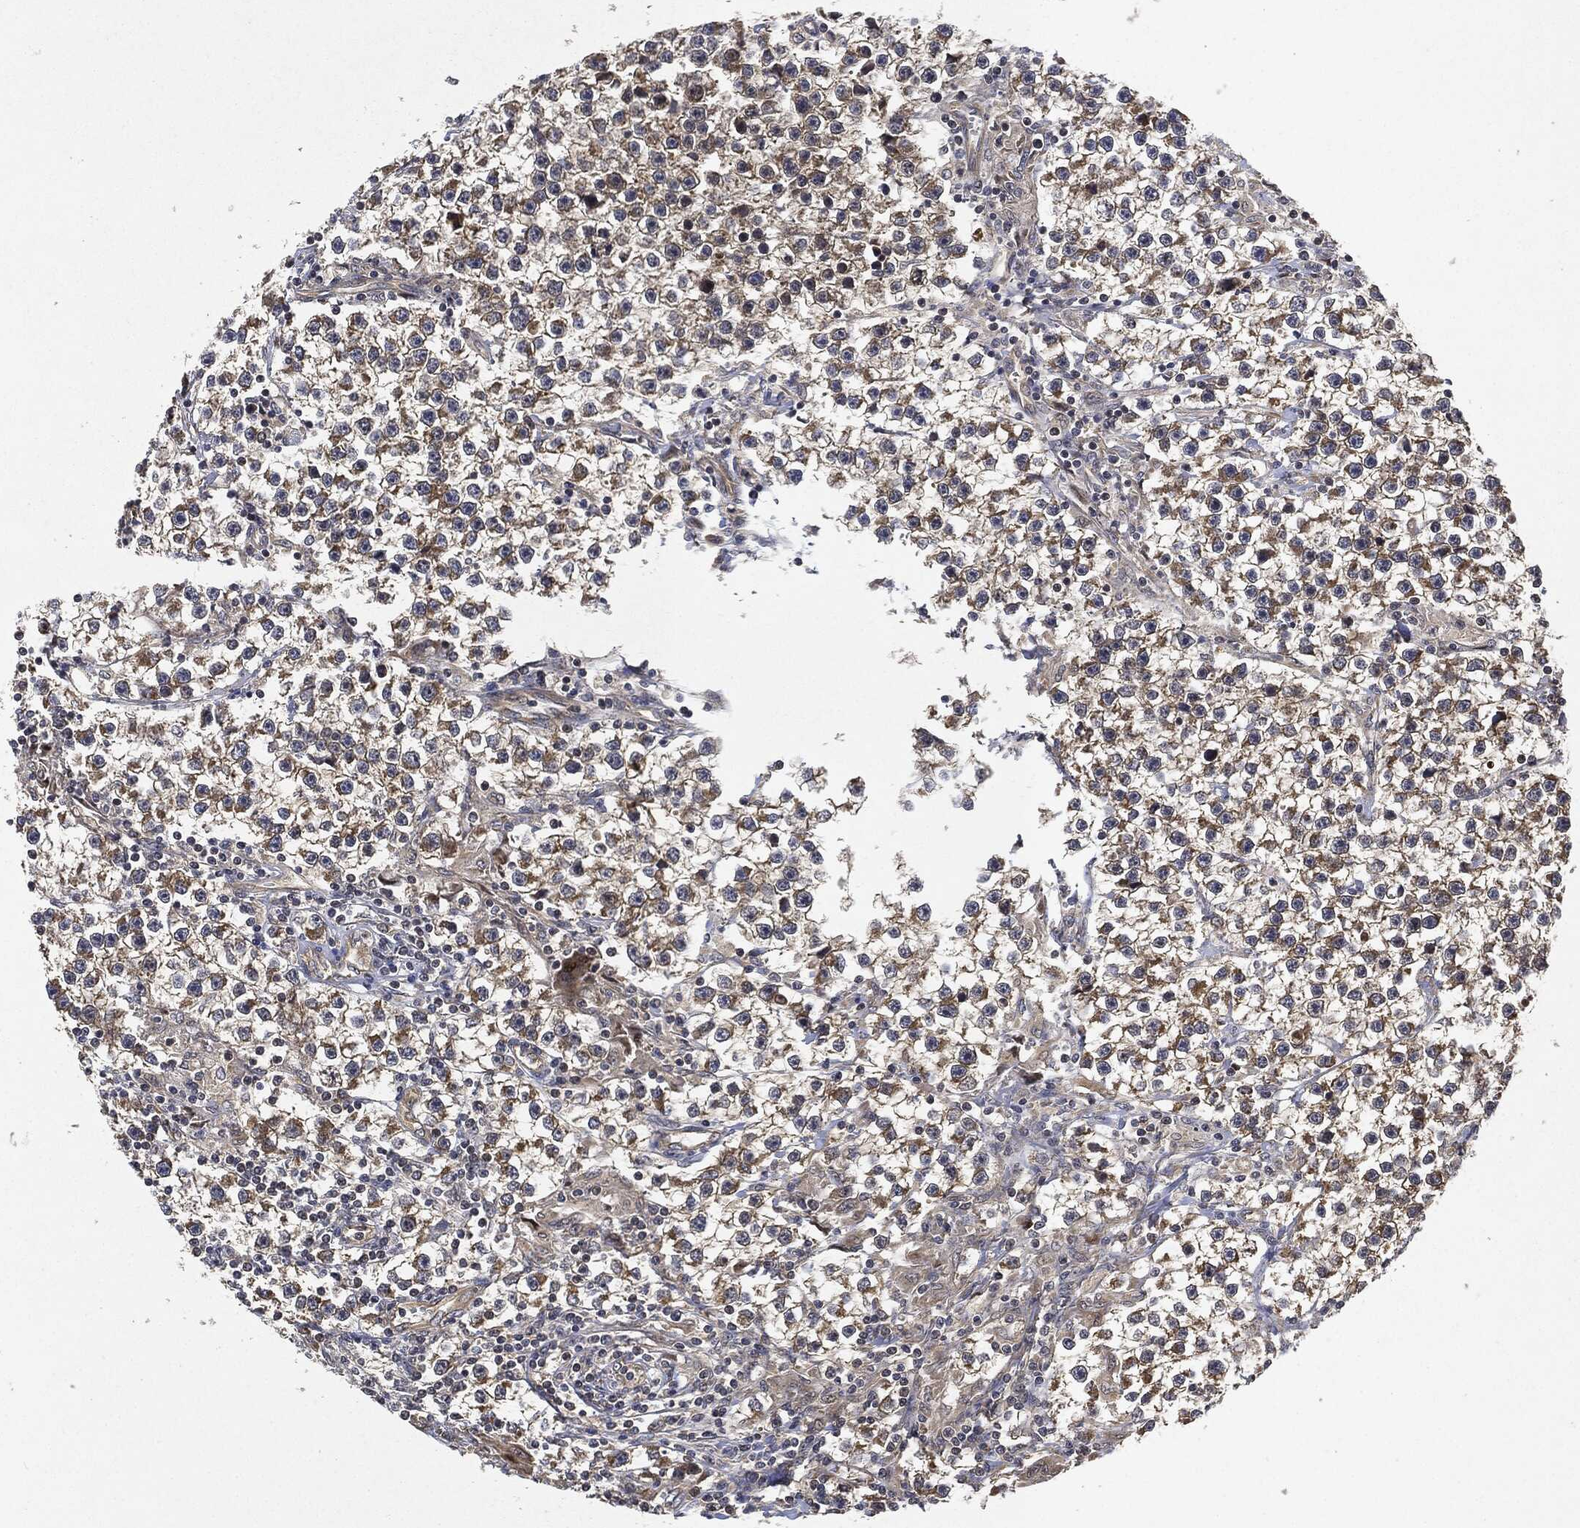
{"staining": {"intensity": "moderate", "quantity": ">75%", "location": "cytoplasmic/membranous"}, "tissue": "testis cancer", "cell_type": "Tumor cells", "image_type": "cancer", "snomed": [{"axis": "morphology", "description": "Seminoma, NOS"}, {"axis": "topography", "description": "Testis"}], "caption": "Immunohistochemistry (IHC) image of neoplastic tissue: human testis cancer (seminoma) stained using IHC shows medium levels of moderate protein expression localized specifically in the cytoplasmic/membranous of tumor cells, appearing as a cytoplasmic/membranous brown color.", "gene": "MLST8", "patient": {"sex": "male", "age": 59}}